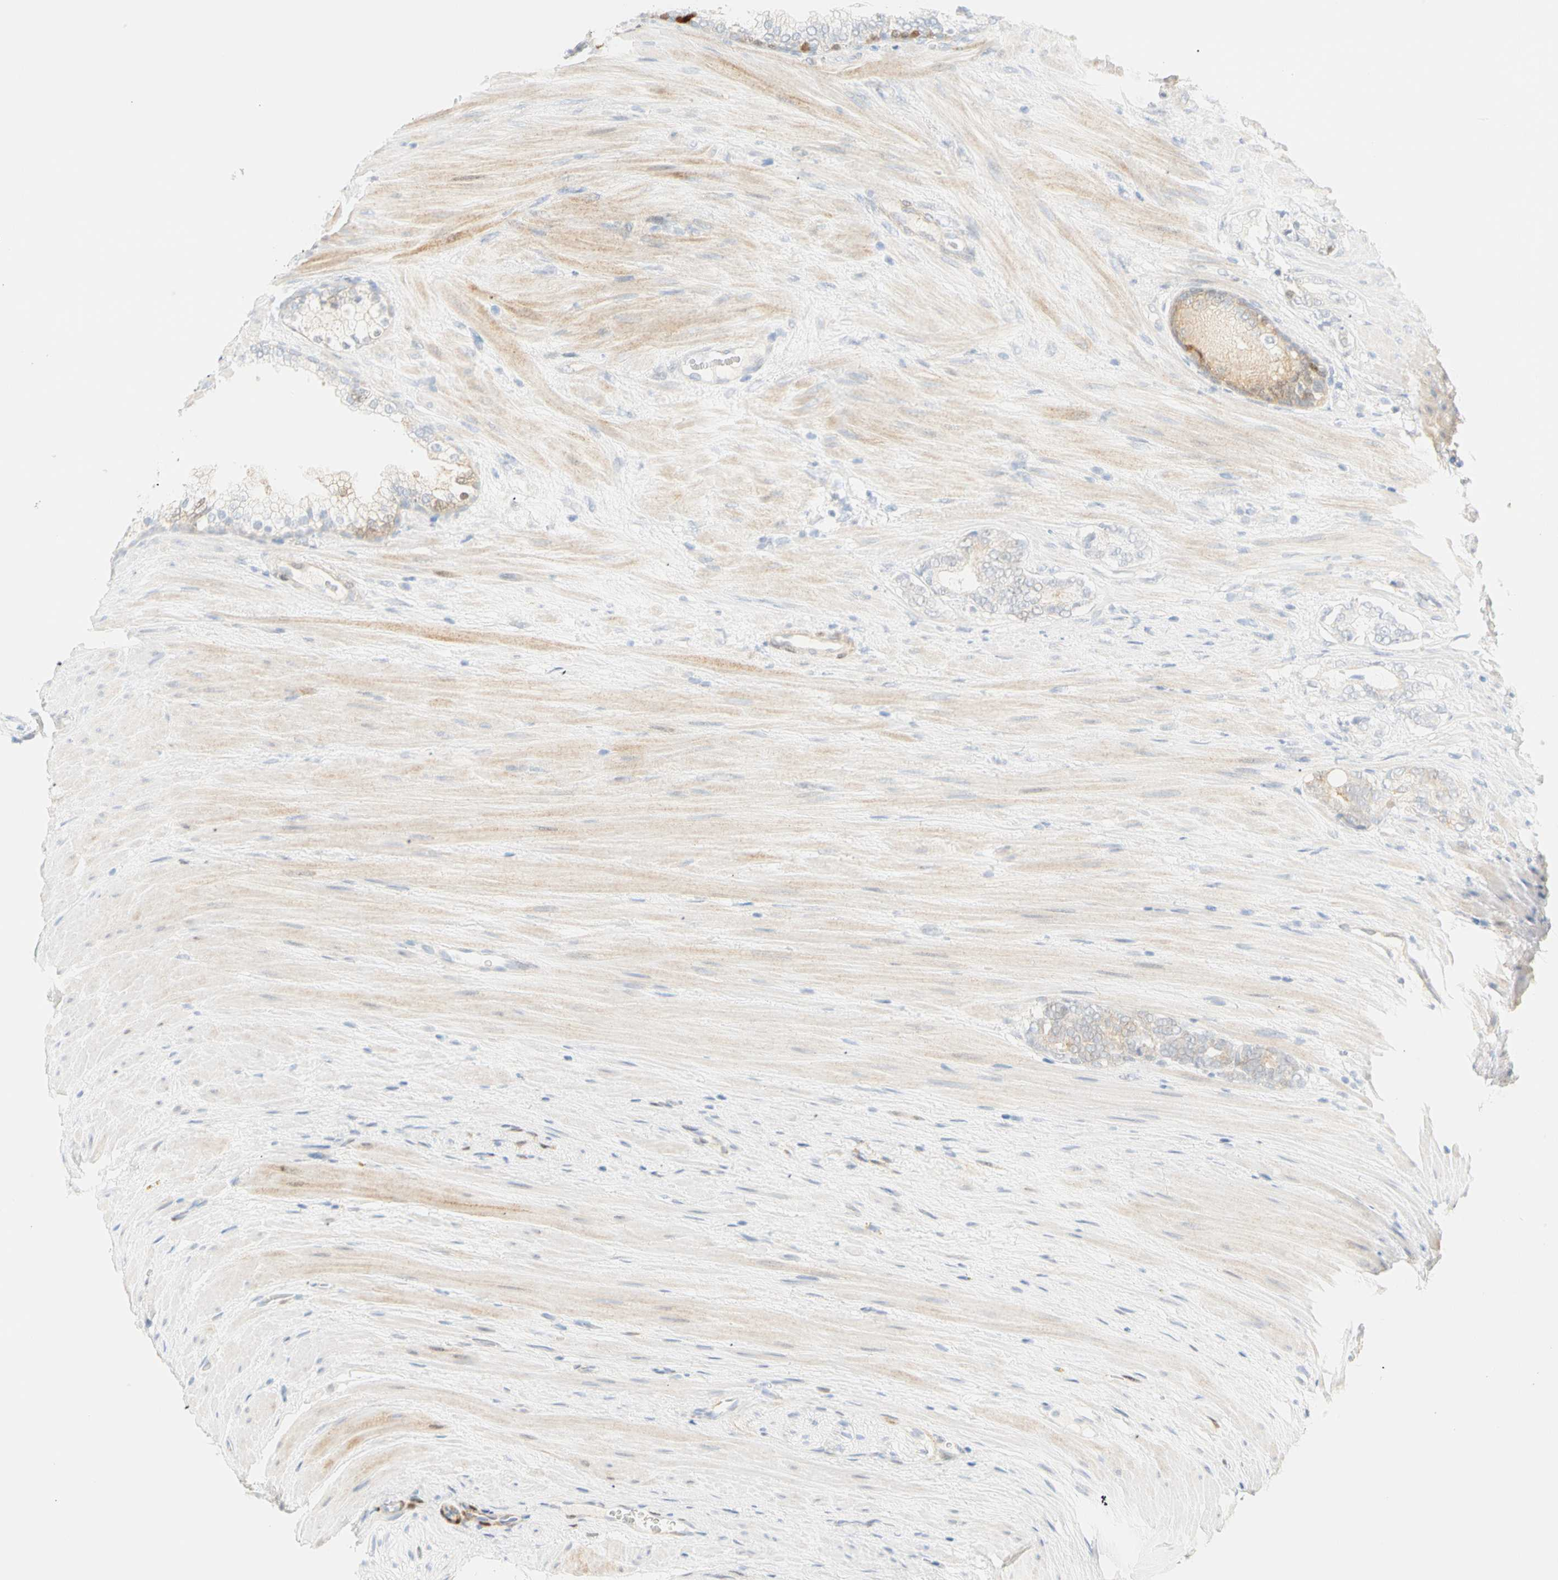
{"staining": {"intensity": "negative", "quantity": "none", "location": "none"}, "tissue": "prostate cancer", "cell_type": "Tumor cells", "image_type": "cancer", "snomed": [{"axis": "morphology", "description": "Adenocarcinoma, Low grade"}, {"axis": "topography", "description": "Prostate"}], "caption": "Immunohistochemistry (IHC) histopathology image of prostate adenocarcinoma (low-grade) stained for a protein (brown), which displays no staining in tumor cells.", "gene": "SELENBP1", "patient": {"sex": "male", "age": 58}}